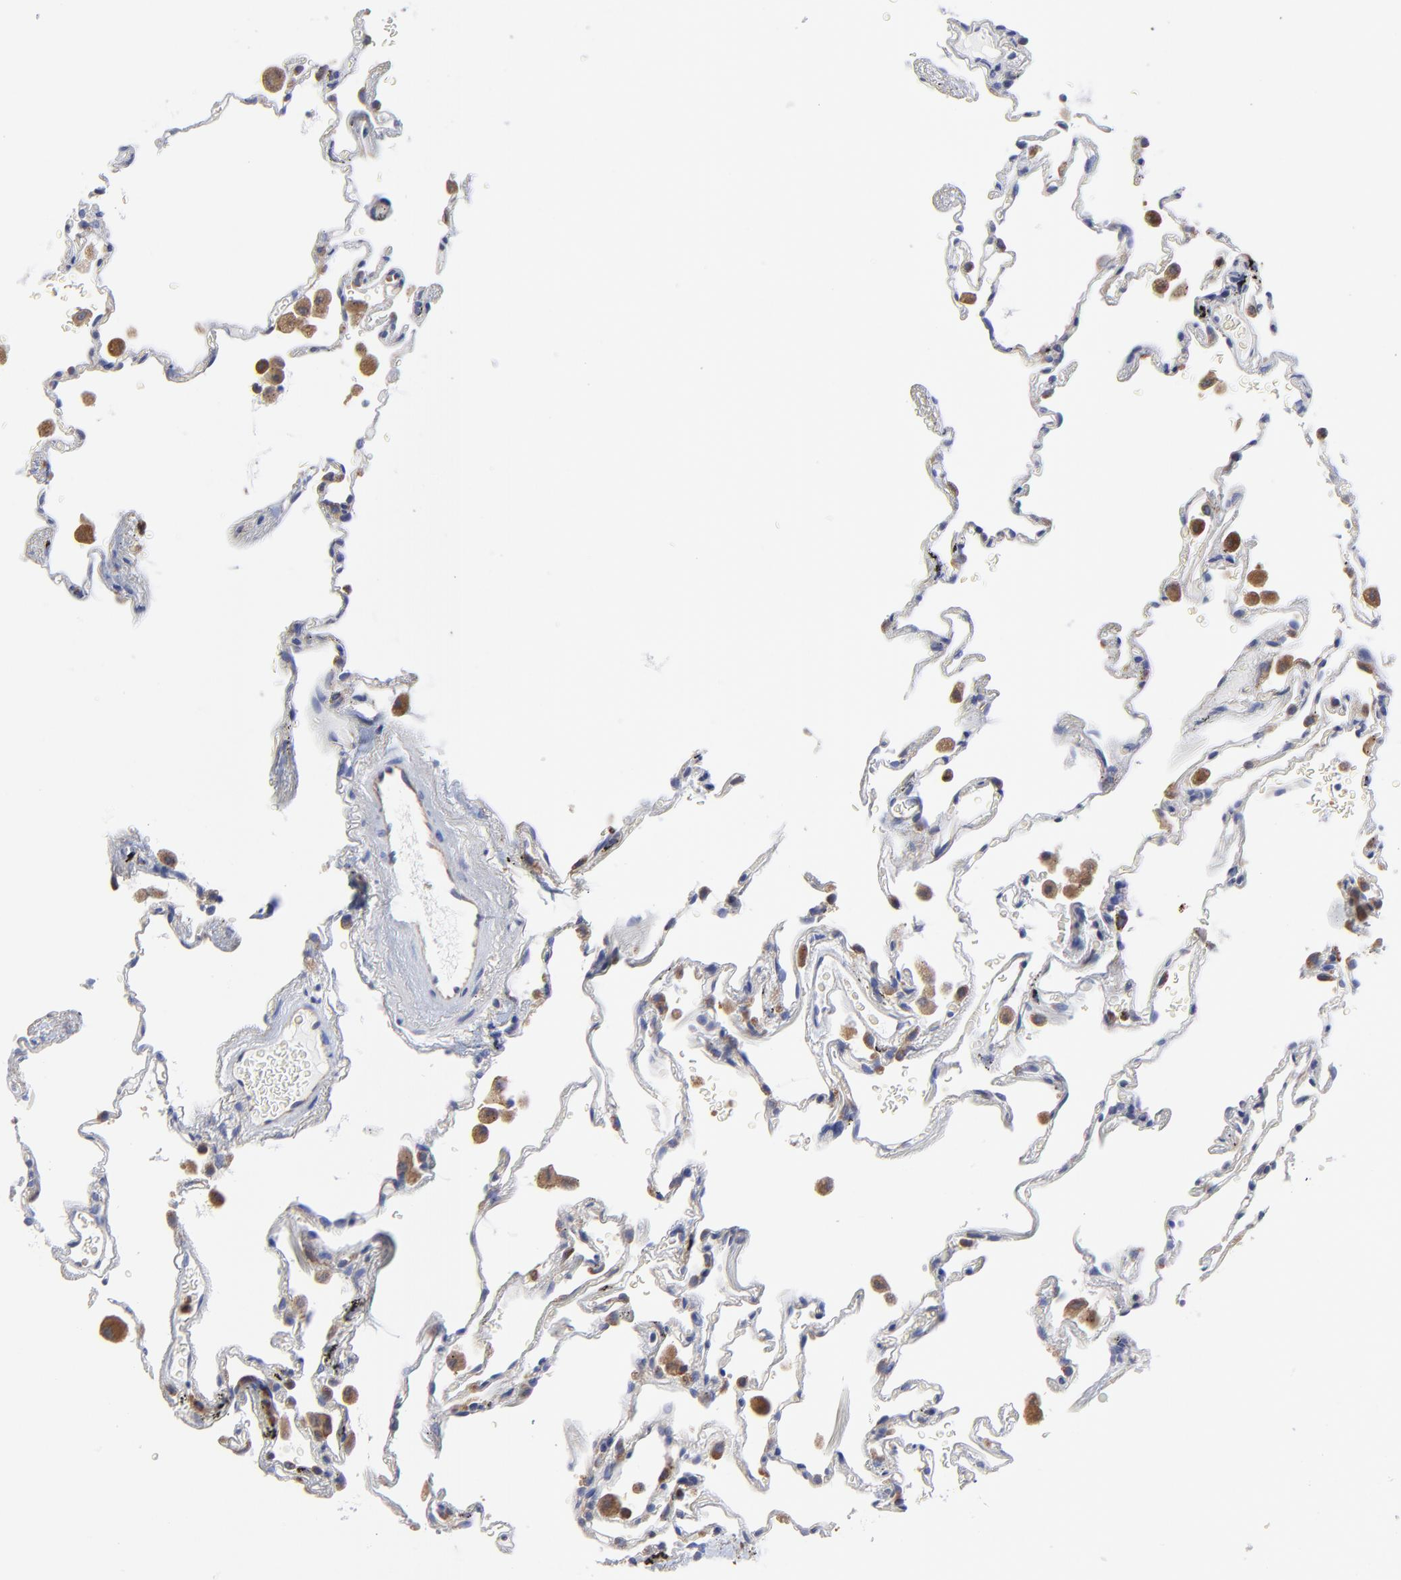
{"staining": {"intensity": "moderate", "quantity": "<25%", "location": "cytoplasmic/membranous"}, "tissue": "lung", "cell_type": "Alveolar cells", "image_type": "normal", "snomed": [{"axis": "morphology", "description": "Normal tissue, NOS"}, {"axis": "morphology", "description": "Inflammation, NOS"}, {"axis": "topography", "description": "Lung"}], "caption": "Immunohistochemistry (DAB) staining of unremarkable lung displays moderate cytoplasmic/membranous protein expression in about <25% of alveolar cells.", "gene": "MOSPD2", "patient": {"sex": "male", "age": 69}}